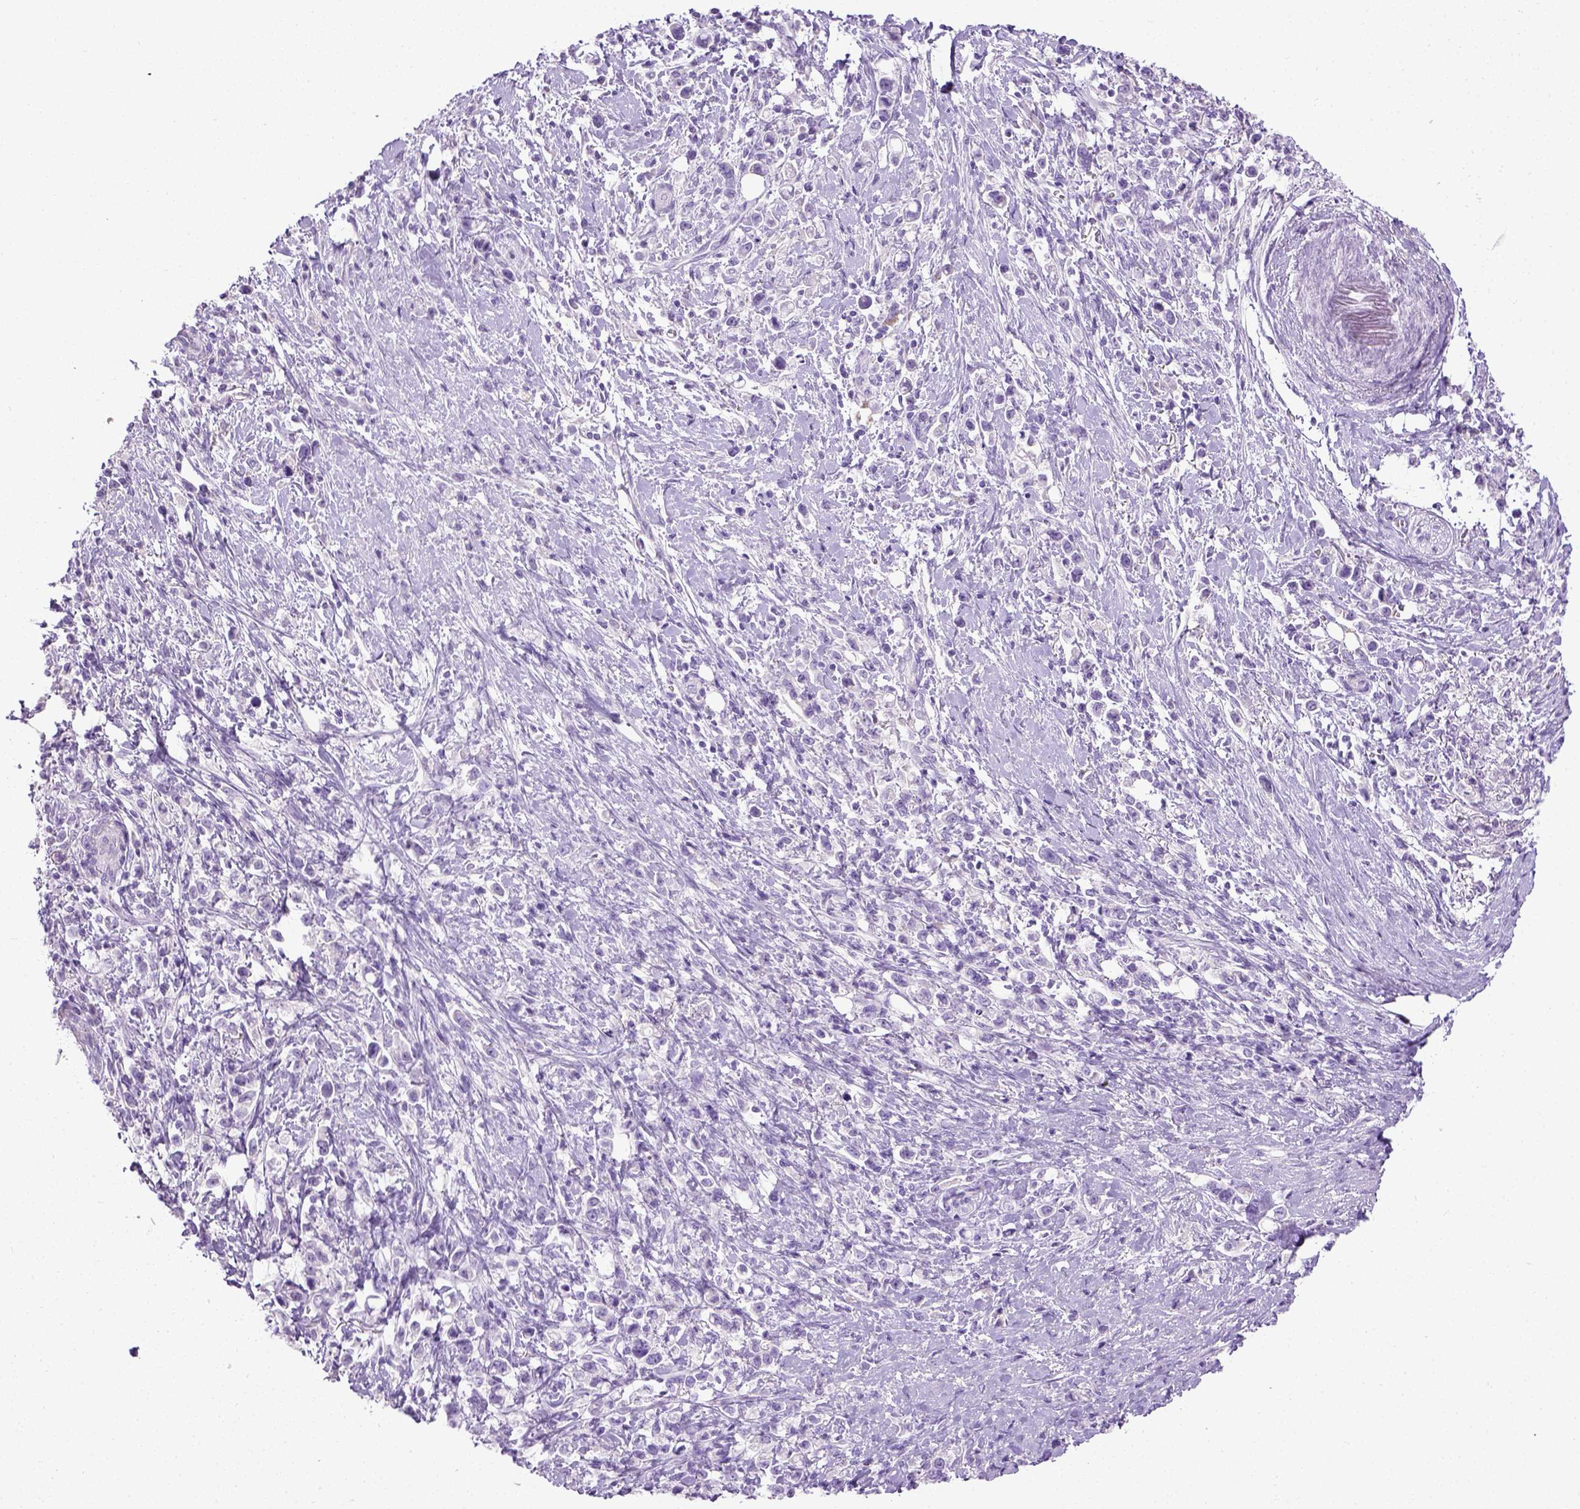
{"staining": {"intensity": "negative", "quantity": "none", "location": "none"}, "tissue": "stomach cancer", "cell_type": "Tumor cells", "image_type": "cancer", "snomed": [{"axis": "morphology", "description": "Adenocarcinoma, NOS"}, {"axis": "topography", "description": "Stomach"}], "caption": "Micrograph shows no significant protein expression in tumor cells of stomach adenocarcinoma.", "gene": "CYP24A1", "patient": {"sex": "male", "age": 63}}